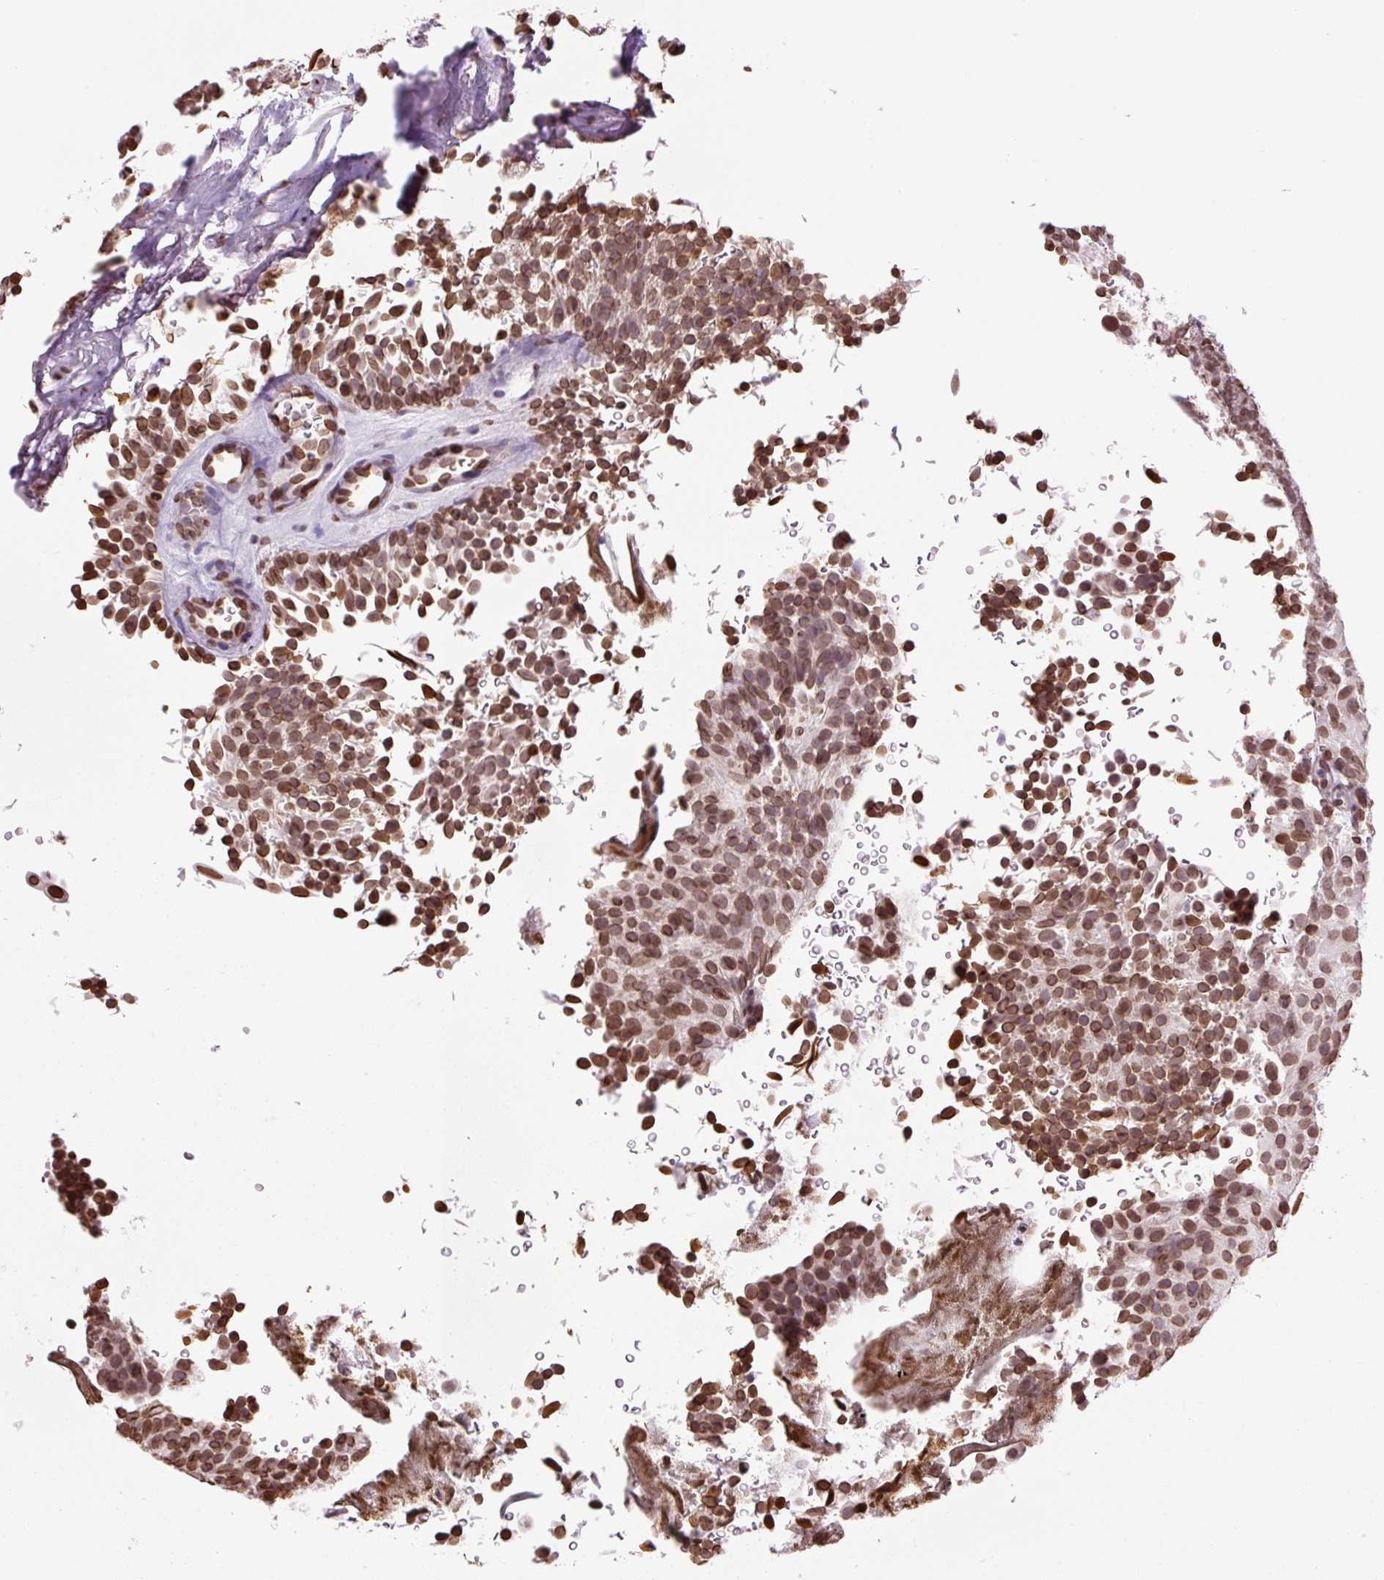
{"staining": {"intensity": "moderate", "quantity": ">75%", "location": "cytoplasmic/membranous,nuclear"}, "tissue": "urothelial cancer", "cell_type": "Tumor cells", "image_type": "cancer", "snomed": [{"axis": "morphology", "description": "Urothelial carcinoma, Low grade"}, {"axis": "topography", "description": "Urinary bladder"}], "caption": "Protein staining displays moderate cytoplasmic/membranous and nuclear staining in approximately >75% of tumor cells in urothelial carcinoma (low-grade).", "gene": "ZNF224", "patient": {"sex": "male", "age": 78}}